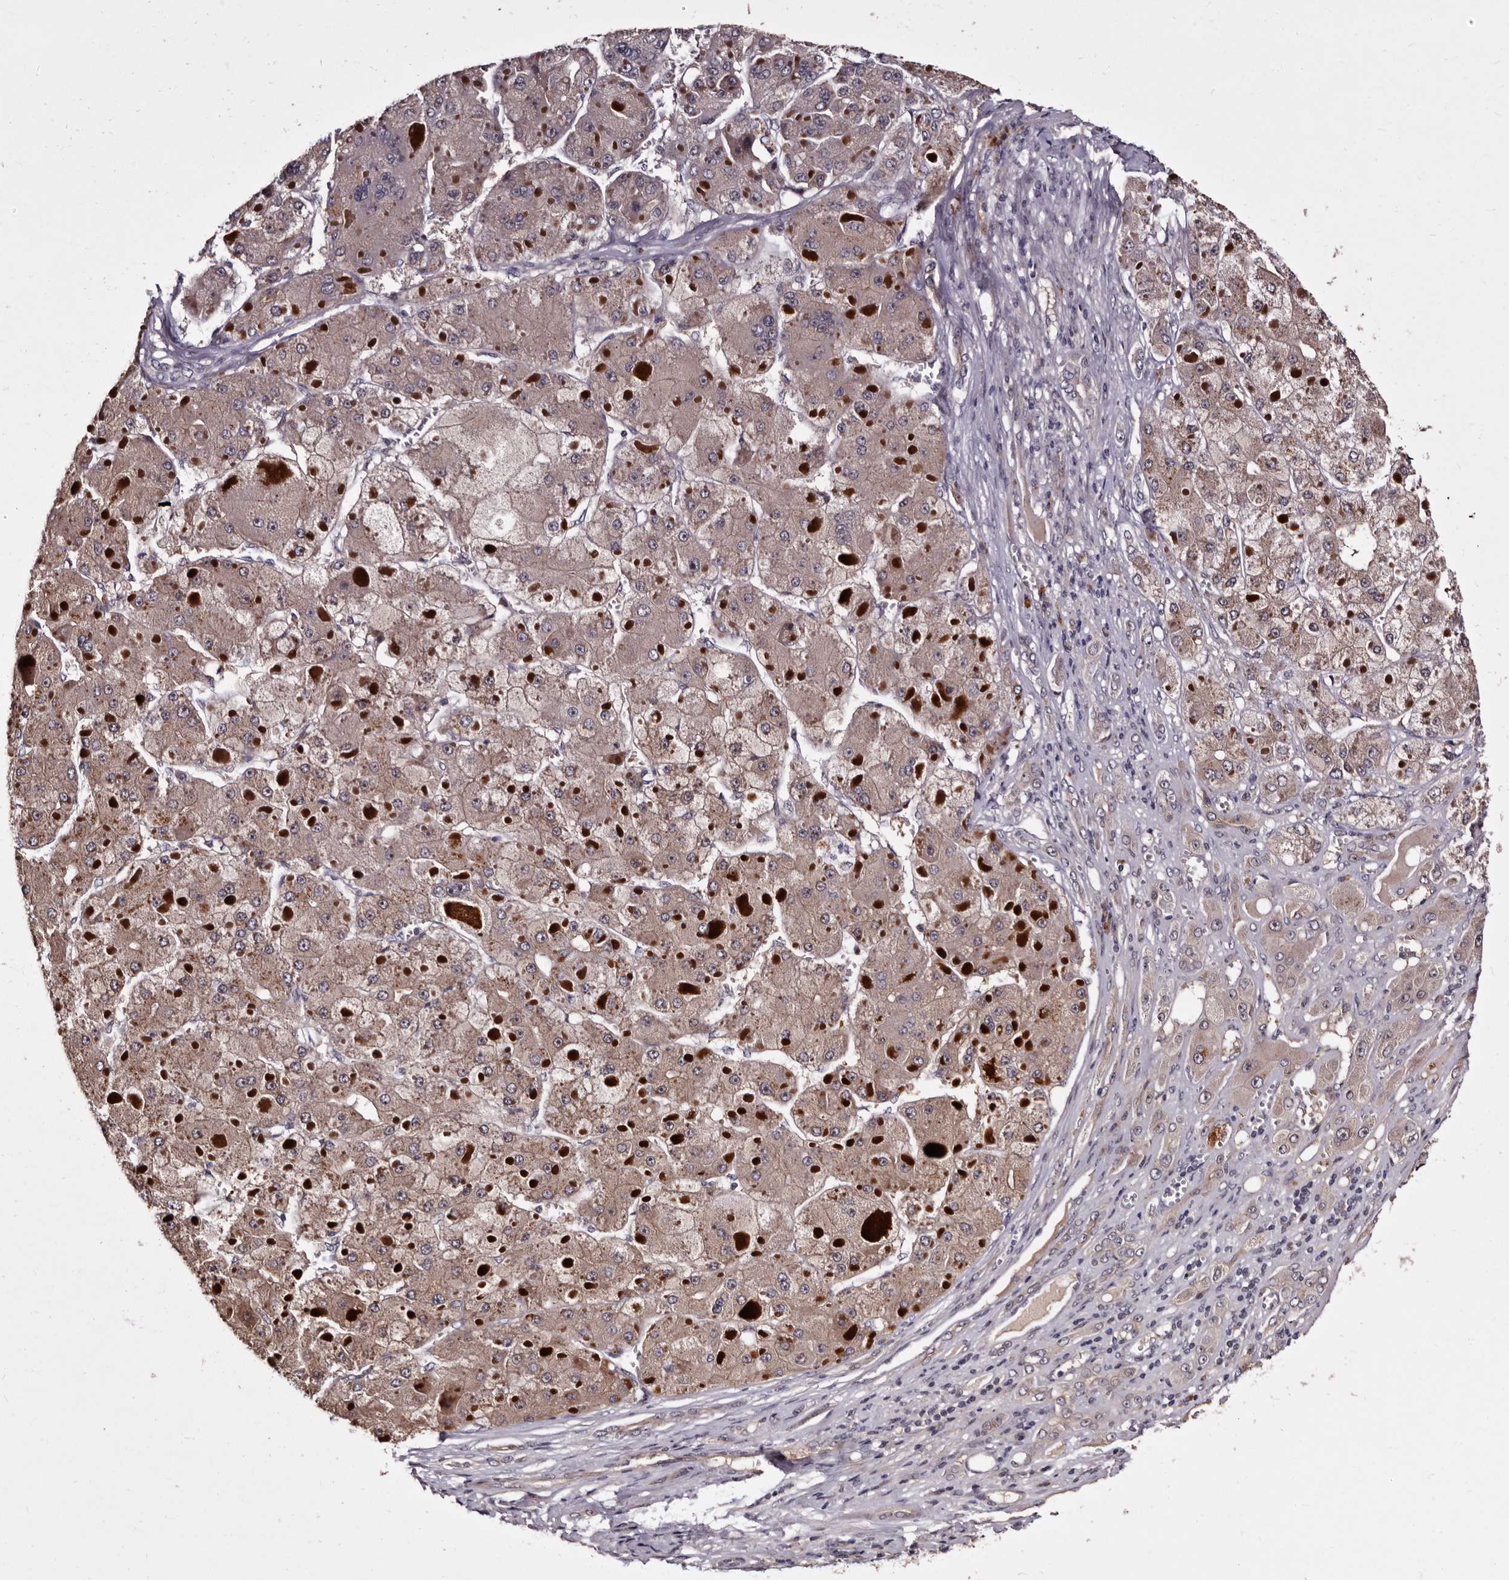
{"staining": {"intensity": "weak", "quantity": ">75%", "location": "cytoplasmic/membranous"}, "tissue": "liver cancer", "cell_type": "Tumor cells", "image_type": "cancer", "snomed": [{"axis": "morphology", "description": "Carcinoma, Hepatocellular, NOS"}, {"axis": "topography", "description": "Liver"}], "caption": "Tumor cells show low levels of weak cytoplasmic/membranous staining in about >75% of cells in liver cancer.", "gene": "LANCL2", "patient": {"sex": "female", "age": 73}}